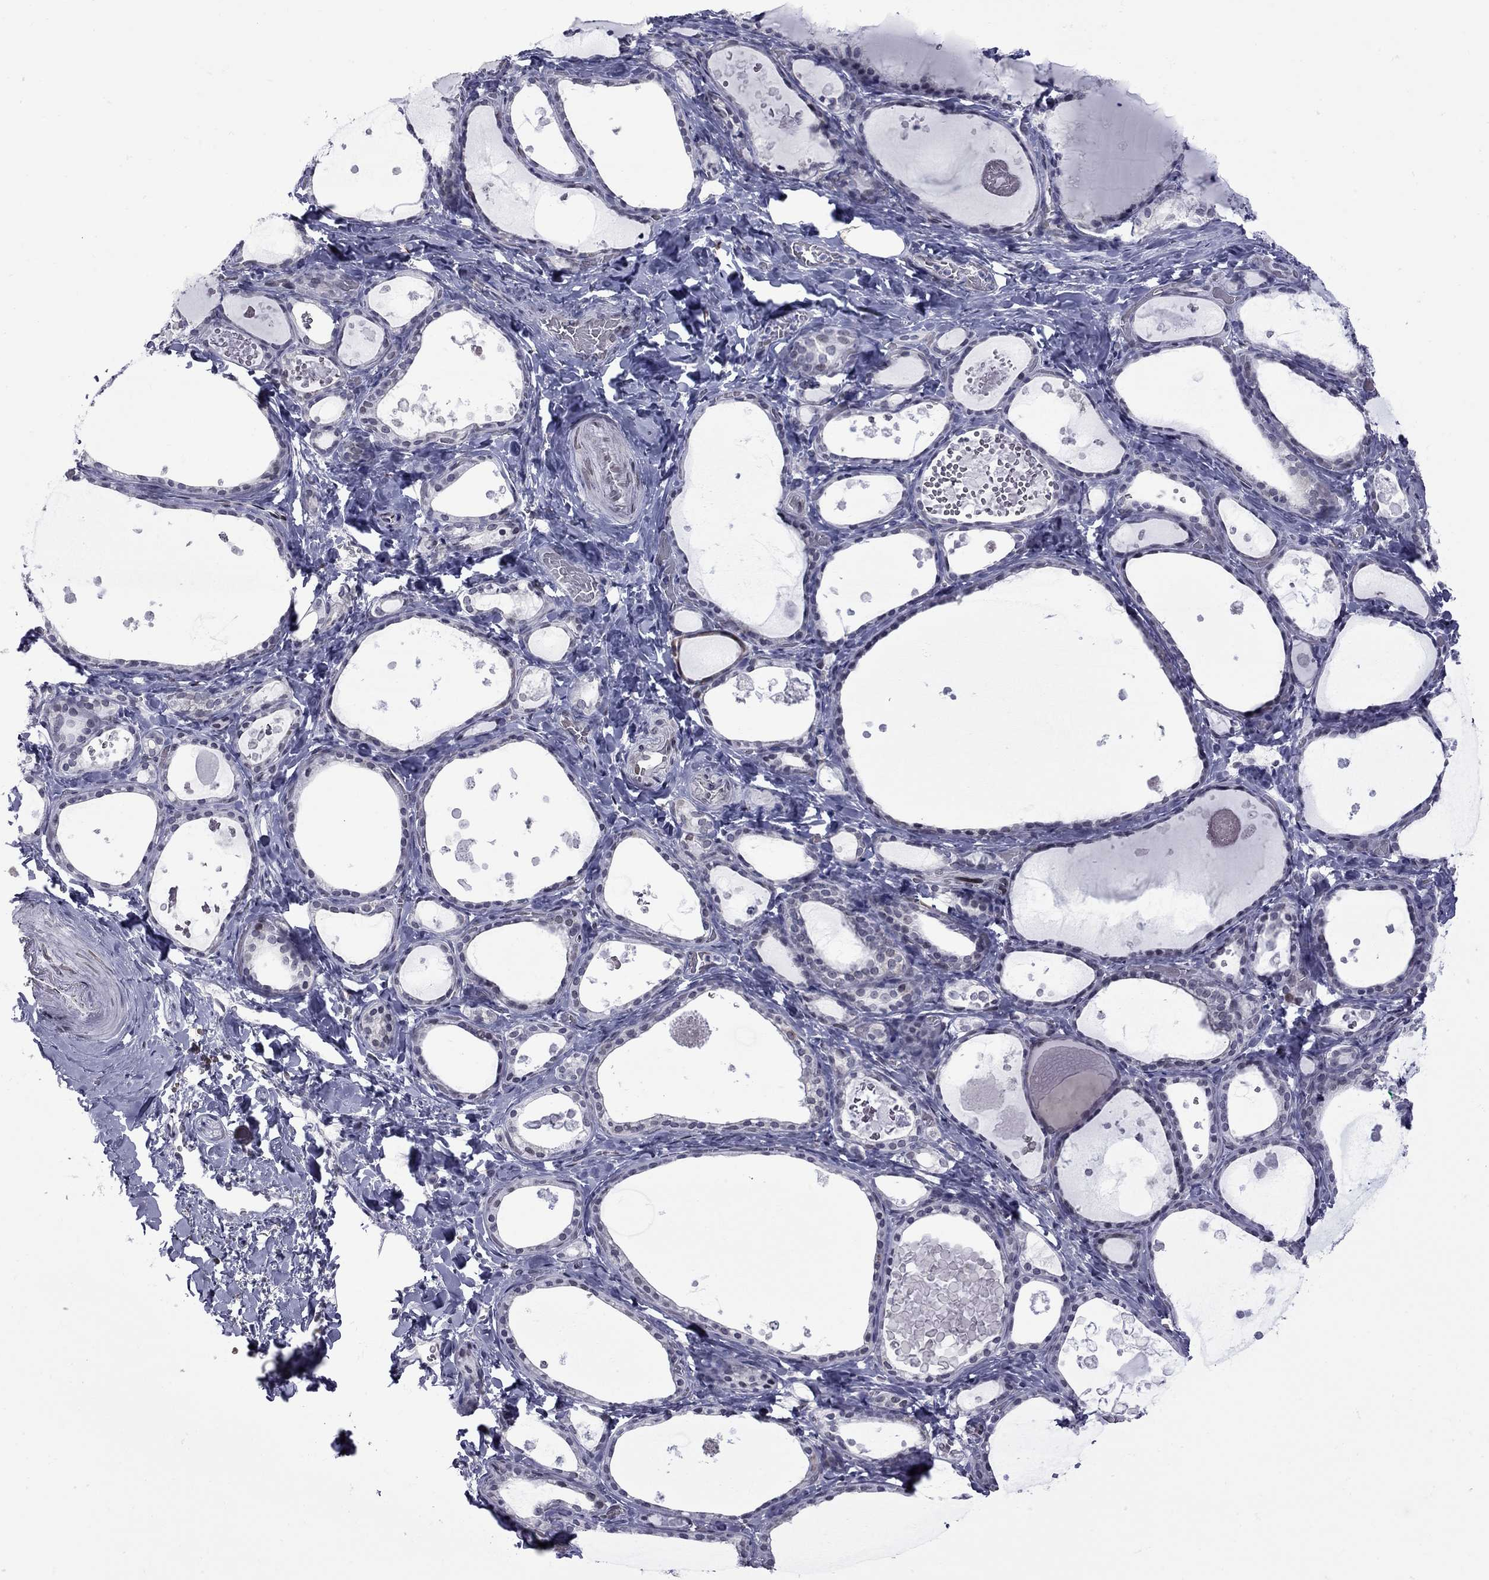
{"staining": {"intensity": "moderate", "quantity": "<25%", "location": "cytoplasmic/membranous"}, "tissue": "thyroid gland", "cell_type": "Glandular cells", "image_type": "normal", "snomed": [{"axis": "morphology", "description": "Normal tissue, NOS"}, {"axis": "topography", "description": "Thyroid gland"}], "caption": "The histopathology image exhibits staining of benign thyroid gland, revealing moderate cytoplasmic/membranous protein staining (brown color) within glandular cells. (DAB IHC, brown staining for protein, blue staining for nuclei).", "gene": "CLTCL1", "patient": {"sex": "female", "age": 56}}